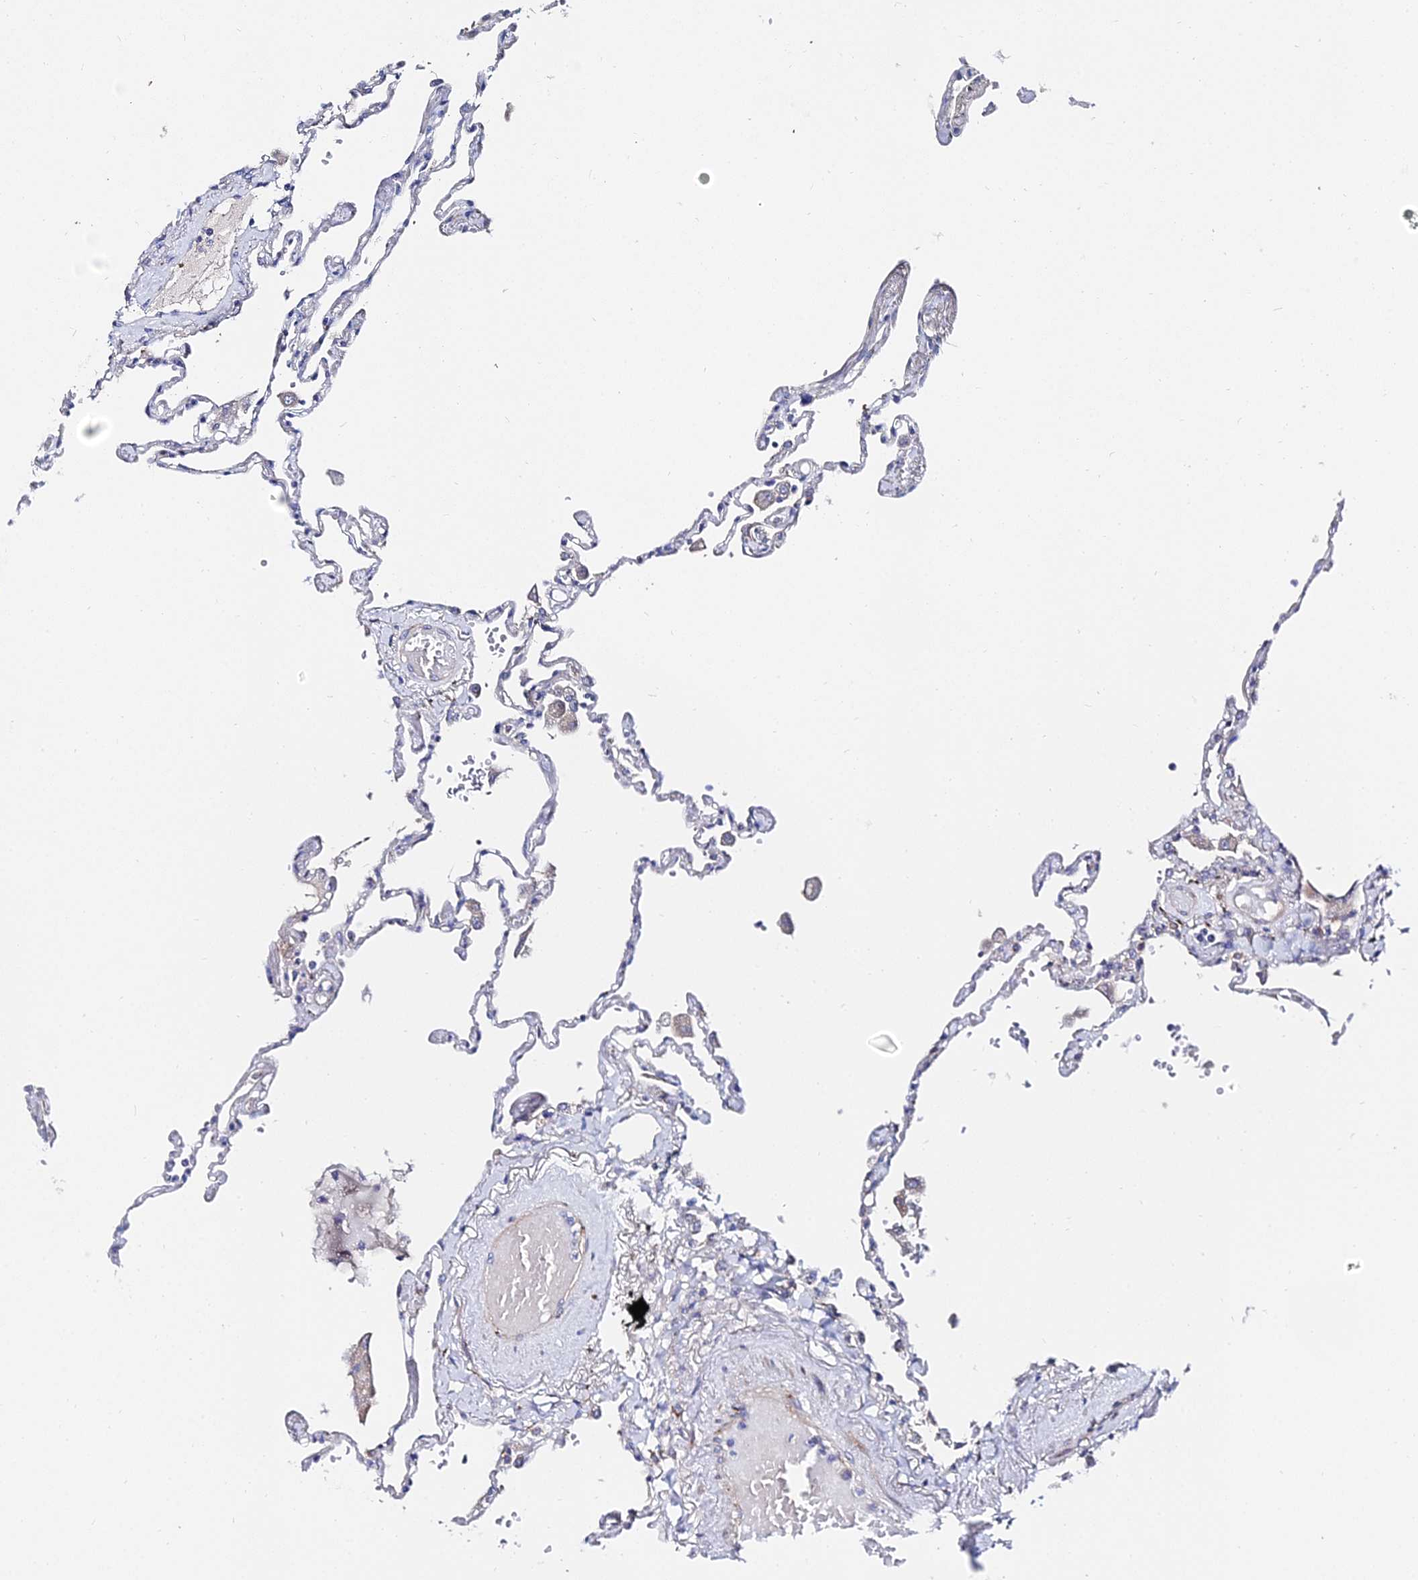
{"staining": {"intensity": "negative", "quantity": "none", "location": "none"}, "tissue": "lung", "cell_type": "Alveolar cells", "image_type": "normal", "snomed": [{"axis": "morphology", "description": "Normal tissue, NOS"}, {"axis": "topography", "description": "Lung"}], "caption": "Lung stained for a protein using IHC displays no staining alveolar cells.", "gene": "BORCS8", "patient": {"sex": "female", "age": 67}}